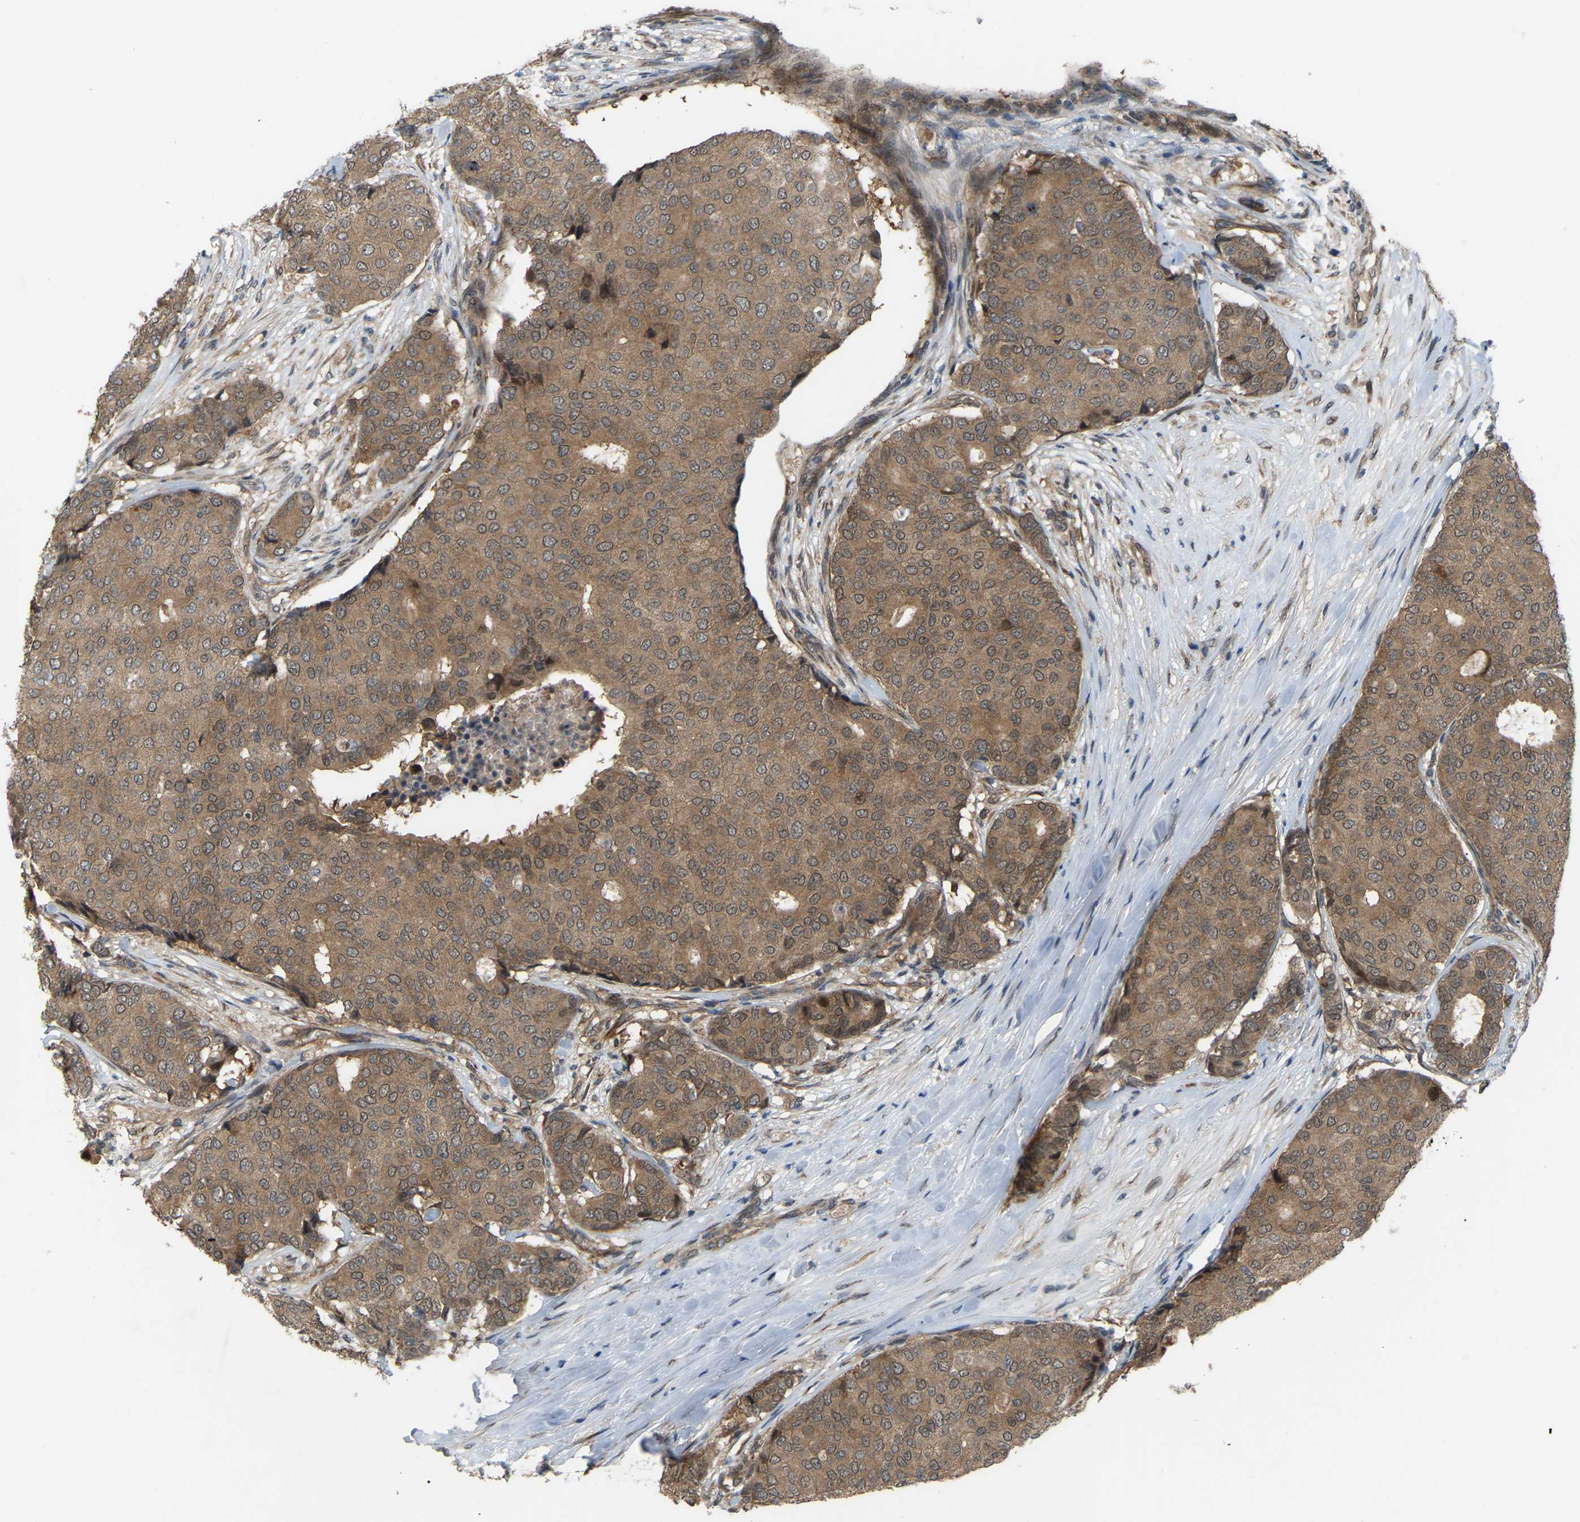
{"staining": {"intensity": "moderate", "quantity": ">75%", "location": "cytoplasmic/membranous"}, "tissue": "breast cancer", "cell_type": "Tumor cells", "image_type": "cancer", "snomed": [{"axis": "morphology", "description": "Duct carcinoma"}, {"axis": "topography", "description": "Breast"}], "caption": "Protein expression analysis of breast cancer (intraductal carcinoma) displays moderate cytoplasmic/membranous positivity in approximately >75% of tumor cells.", "gene": "CROT", "patient": {"sex": "female", "age": 75}}